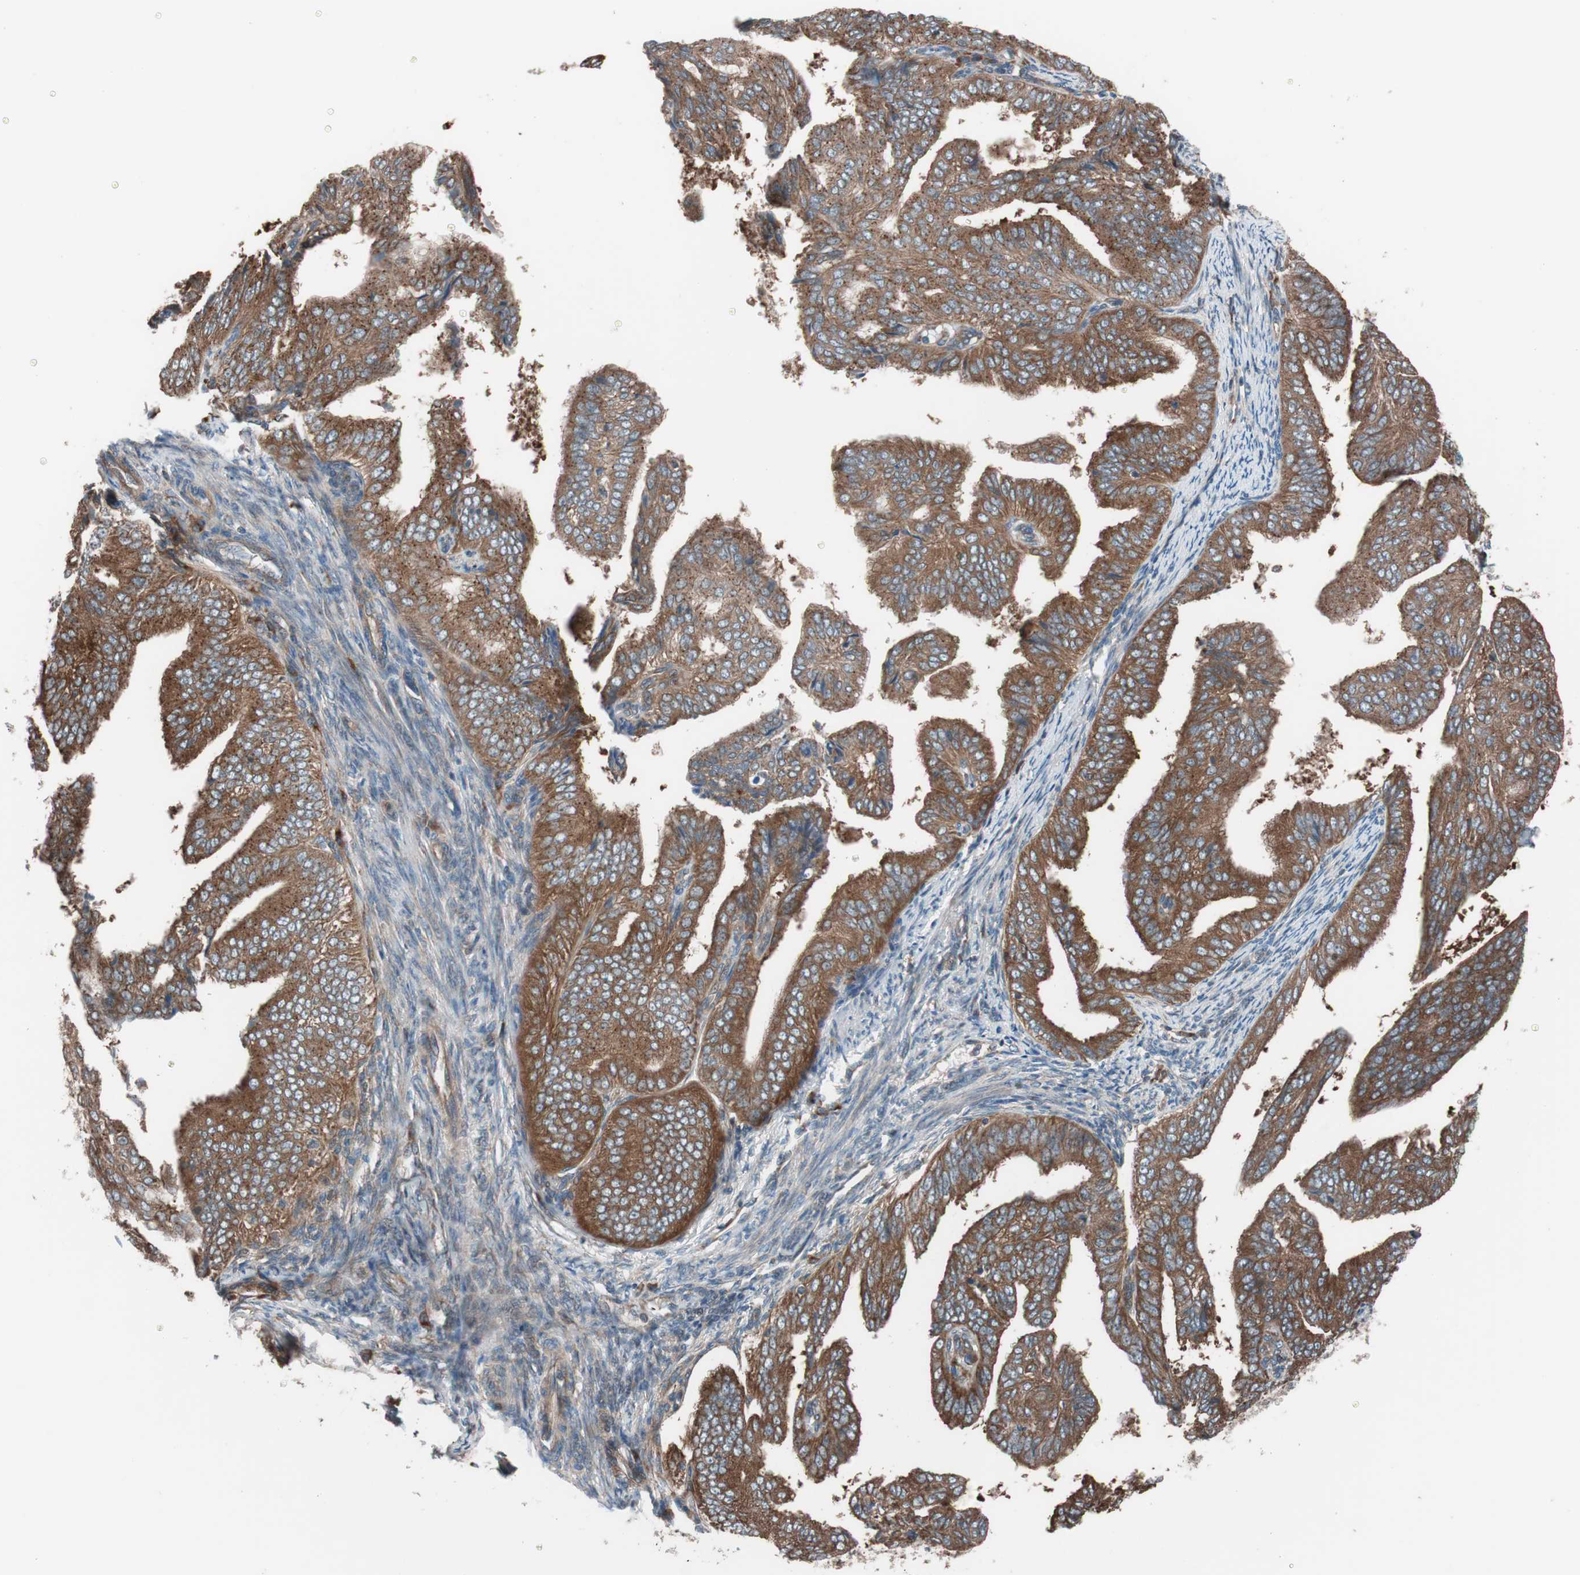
{"staining": {"intensity": "strong", "quantity": ">75%", "location": "cytoplasmic/membranous"}, "tissue": "endometrial cancer", "cell_type": "Tumor cells", "image_type": "cancer", "snomed": [{"axis": "morphology", "description": "Adenocarcinoma, NOS"}, {"axis": "topography", "description": "Endometrium"}], "caption": "Immunohistochemistry (IHC) micrograph of human endometrial adenocarcinoma stained for a protein (brown), which demonstrates high levels of strong cytoplasmic/membranous staining in about >75% of tumor cells.", "gene": "SEC31A", "patient": {"sex": "female", "age": 58}}